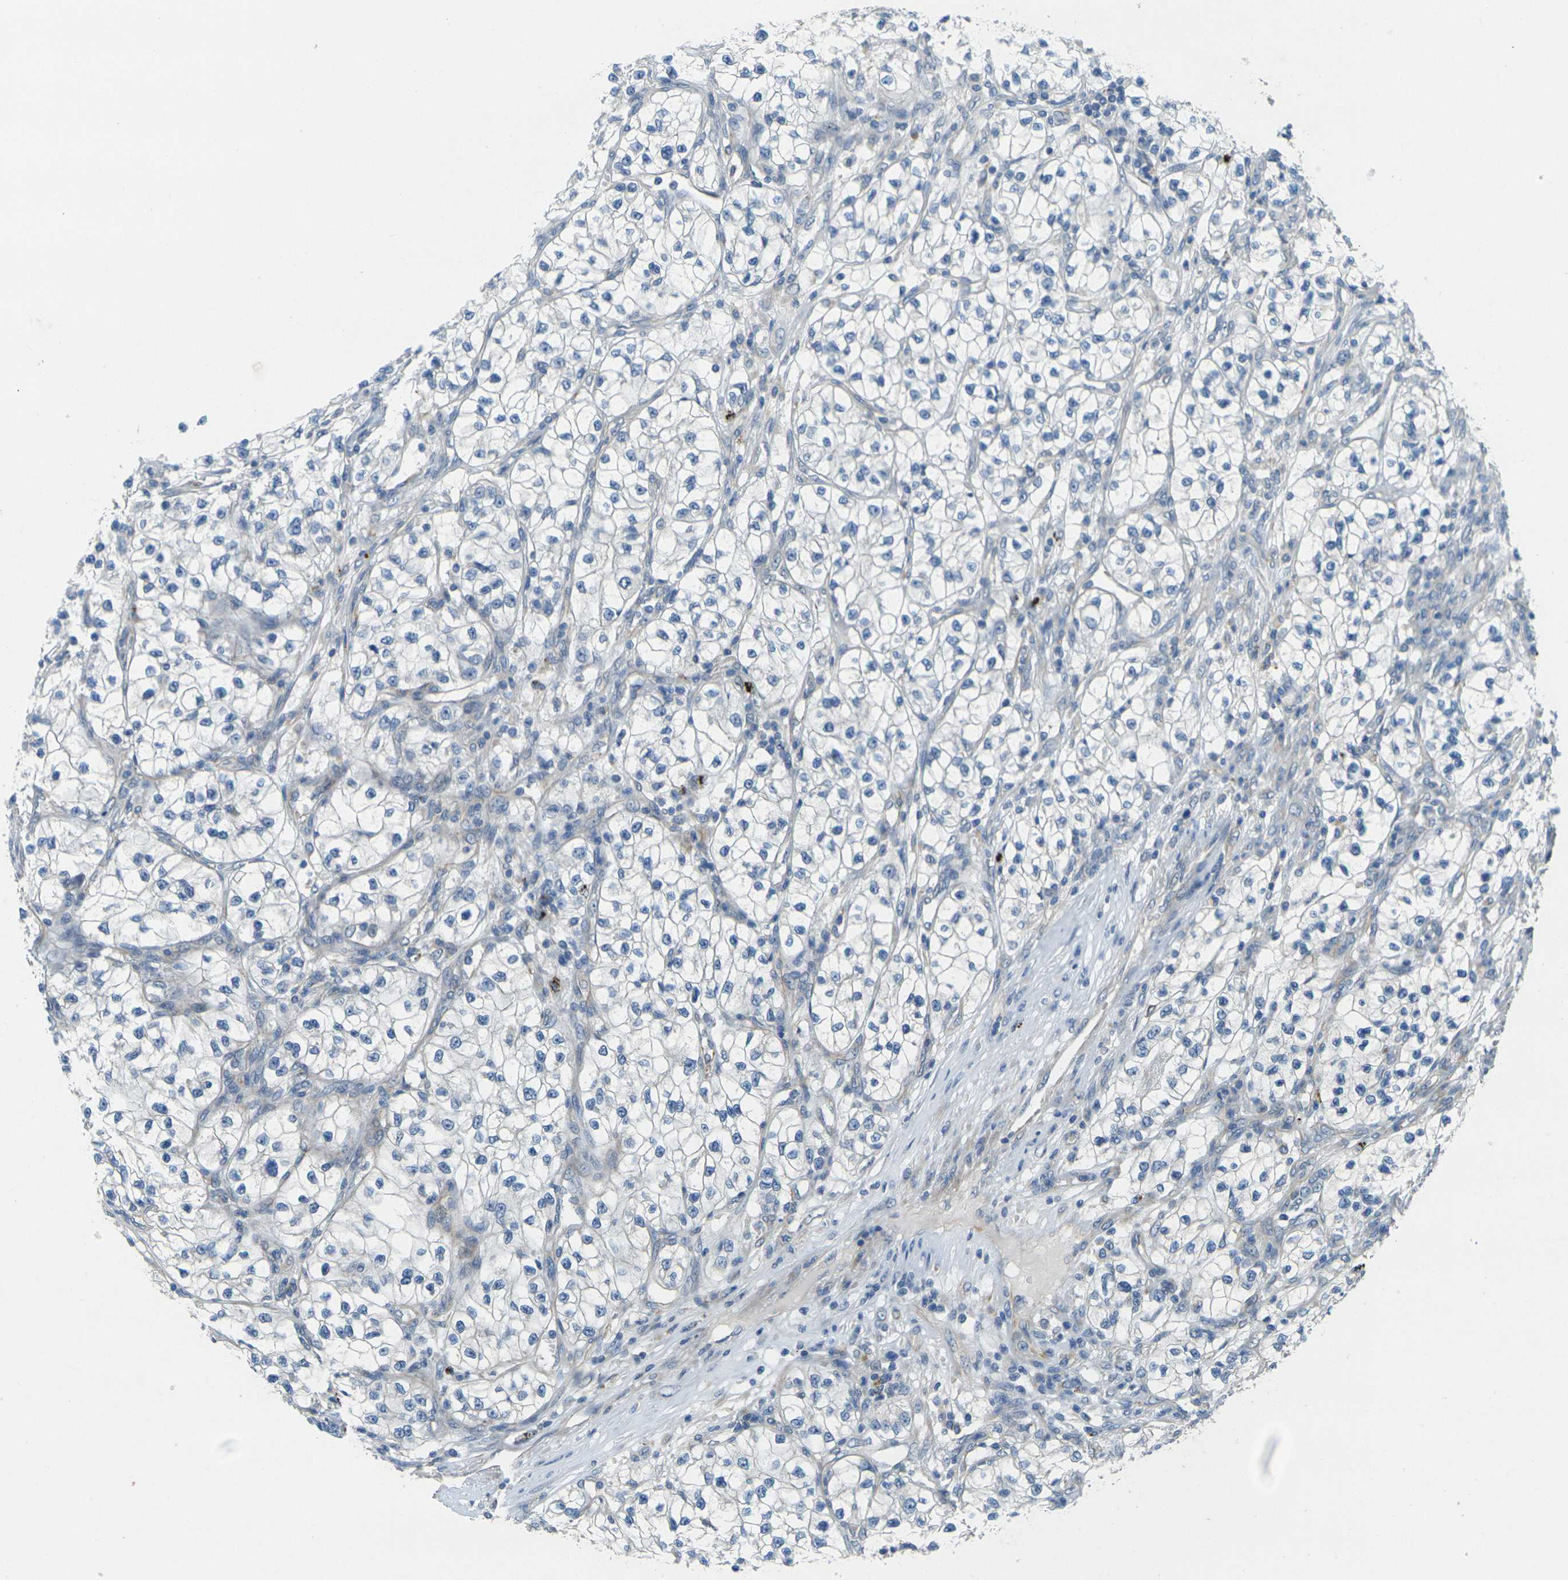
{"staining": {"intensity": "negative", "quantity": "none", "location": "none"}, "tissue": "renal cancer", "cell_type": "Tumor cells", "image_type": "cancer", "snomed": [{"axis": "morphology", "description": "Adenocarcinoma, NOS"}, {"axis": "topography", "description": "Kidney"}], "caption": "Tumor cells show no significant protein positivity in renal adenocarcinoma. (DAB (3,3'-diaminobenzidine) immunohistochemistry with hematoxylin counter stain).", "gene": "CYP2C8", "patient": {"sex": "female", "age": 57}}